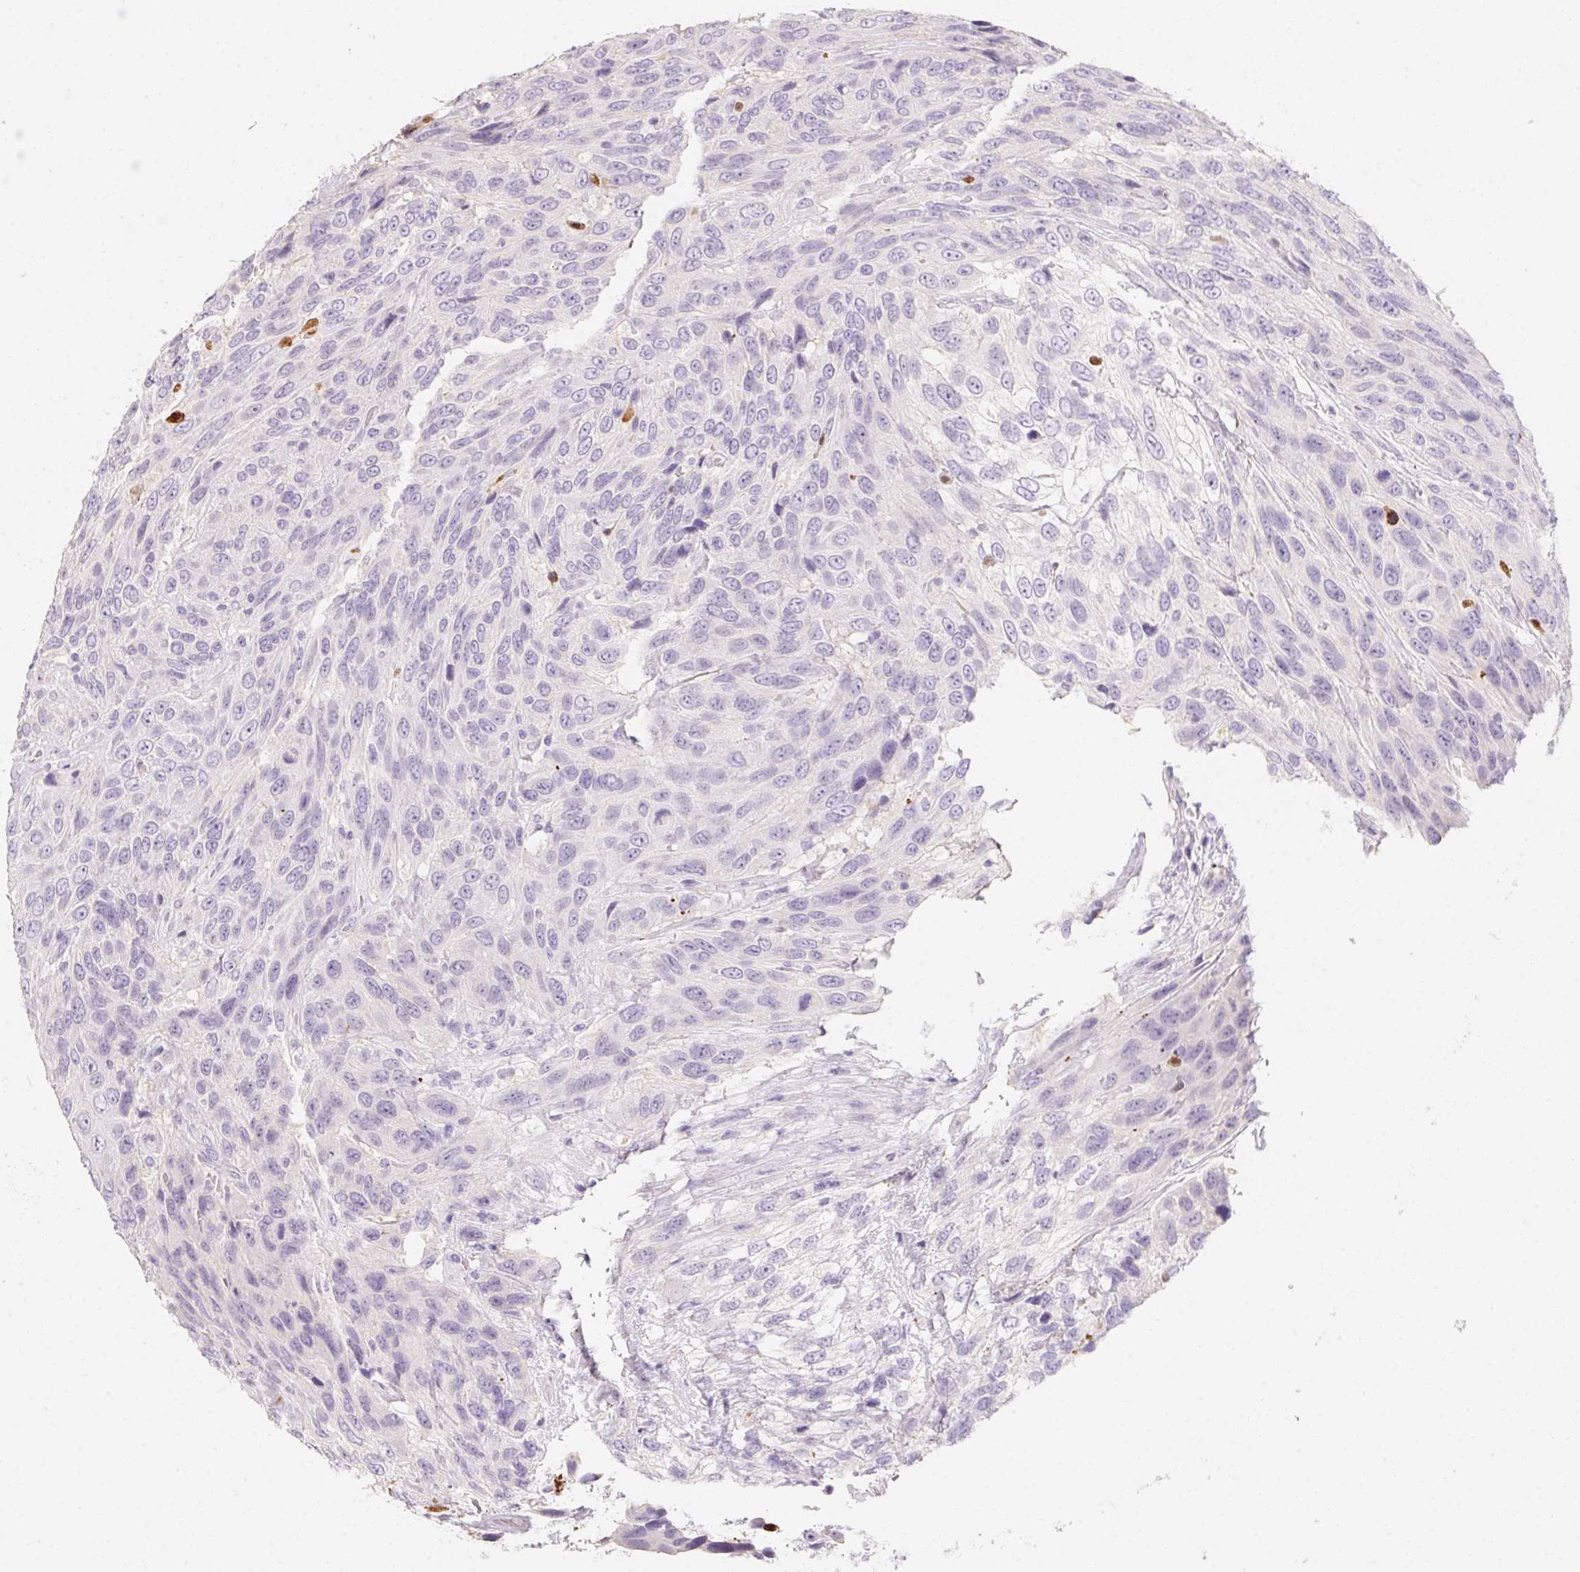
{"staining": {"intensity": "negative", "quantity": "none", "location": "none"}, "tissue": "urothelial cancer", "cell_type": "Tumor cells", "image_type": "cancer", "snomed": [{"axis": "morphology", "description": "Urothelial carcinoma, High grade"}, {"axis": "topography", "description": "Urinary bladder"}], "caption": "Tumor cells are negative for protein expression in human high-grade urothelial carcinoma.", "gene": "MYL4", "patient": {"sex": "female", "age": 70}}